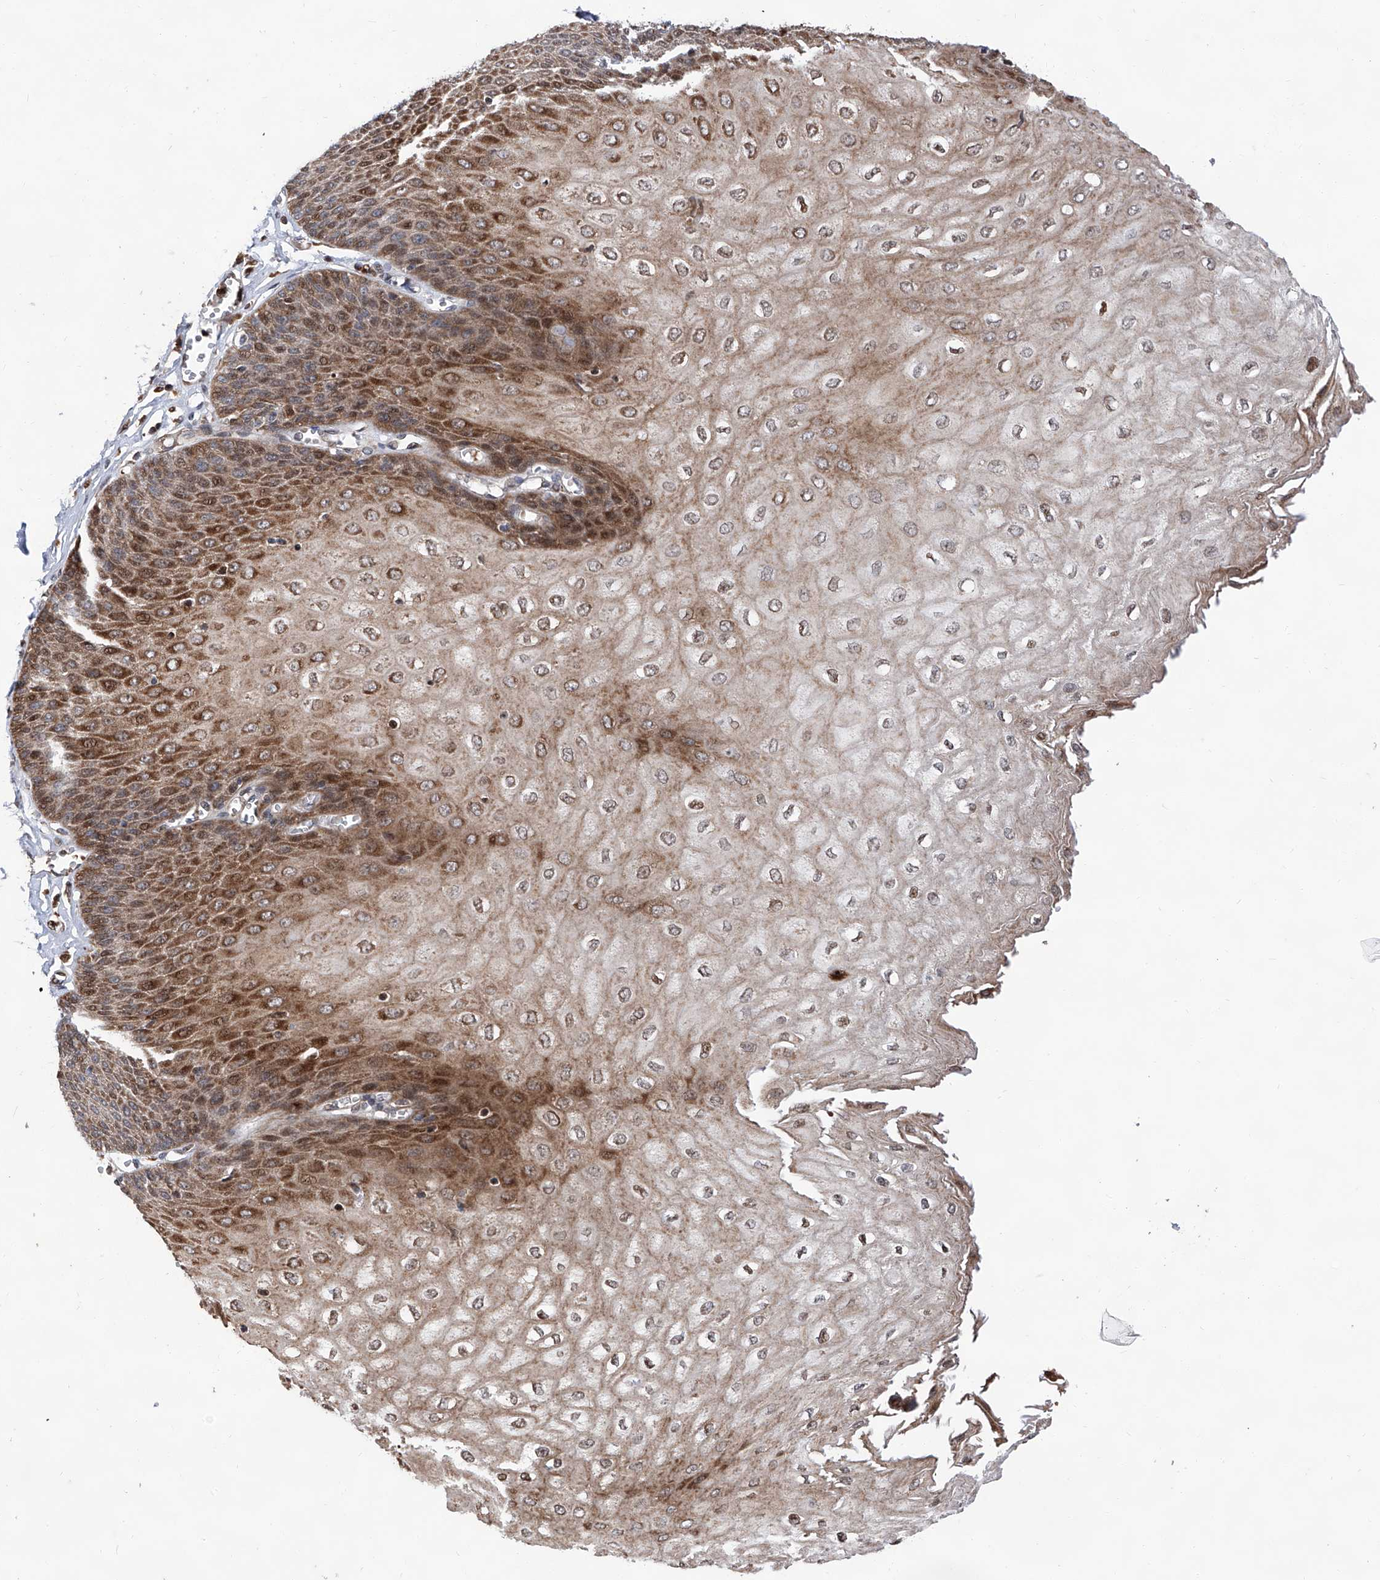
{"staining": {"intensity": "strong", "quantity": "25%-75%", "location": "cytoplasmic/membranous"}, "tissue": "esophagus", "cell_type": "Squamous epithelial cells", "image_type": "normal", "snomed": [{"axis": "morphology", "description": "Normal tissue, NOS"}, {"axis": "topography", "description": "Esophagus"}], "caption": "A brown stain shows strong cytoplasmic/membranous expression of a protein in squamous epithelial cells of benign human esophagus.", "gene": "FARP2", "patient": {"sex": "male", "age": 60}}